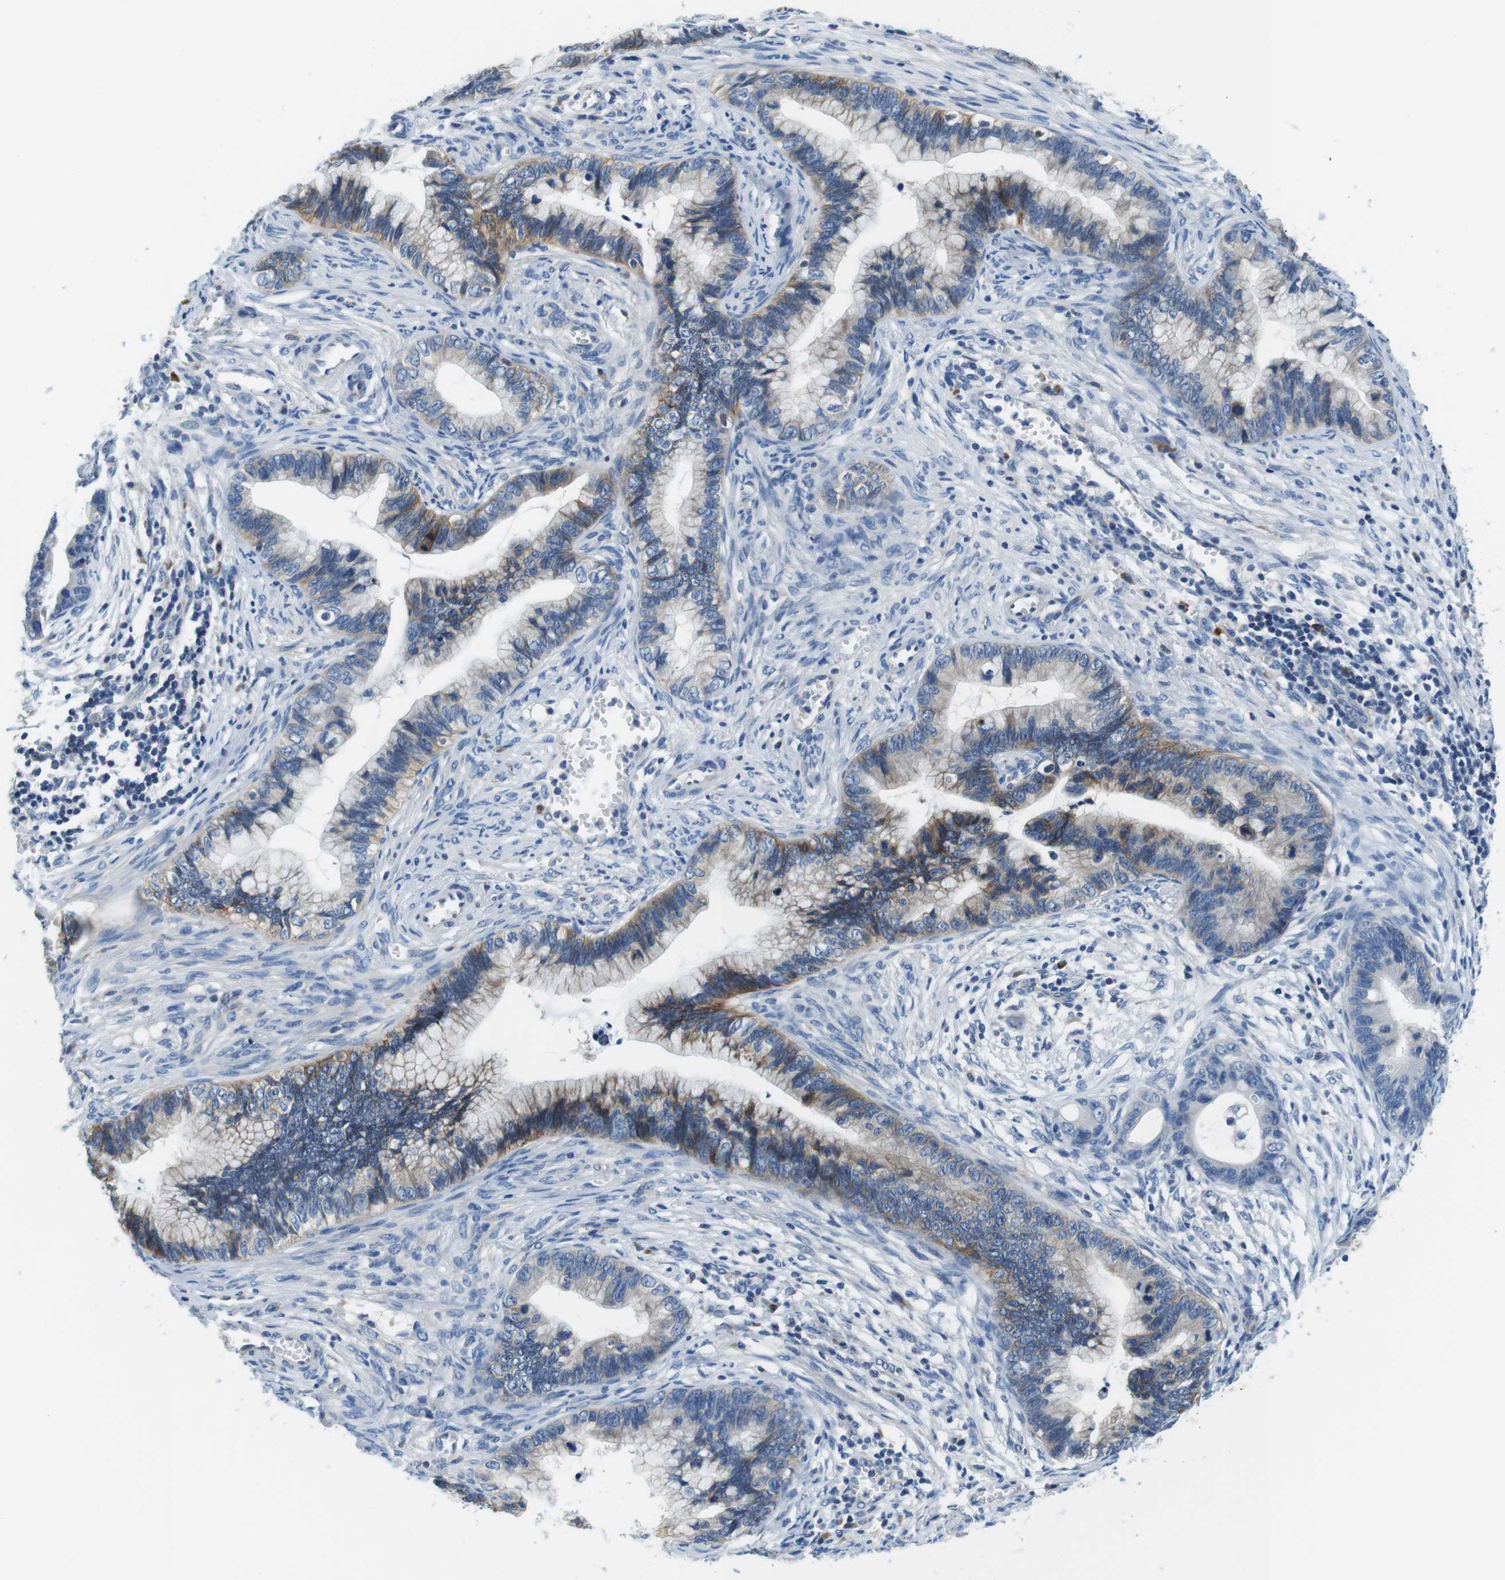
{"staining": {"intensity": "moderate", "quantity": "25%-75%", "location": "cytoplasmic/membranous"}, "tissue": "cervical cancer", "cell_type": "Tumor cells", "image_type": "cancer", "snomed": [{"axis": "morphology", "description": "Adenocarcinoma, NOS"}, {"axis": "topography", "description": "Cervix"}], "caption": "The micrograph shows staining of cervical cancer (adenocarcinoma), revealing moderate cytoplasmic/membranous protein staining (brown color) within tumor cells. (DAB (3,3'-diaminobenzidine) IHC with brightfield microscopy, high magnification).", "gene": "DENND4C", "patient": {"sex": "female", "age": 44}}